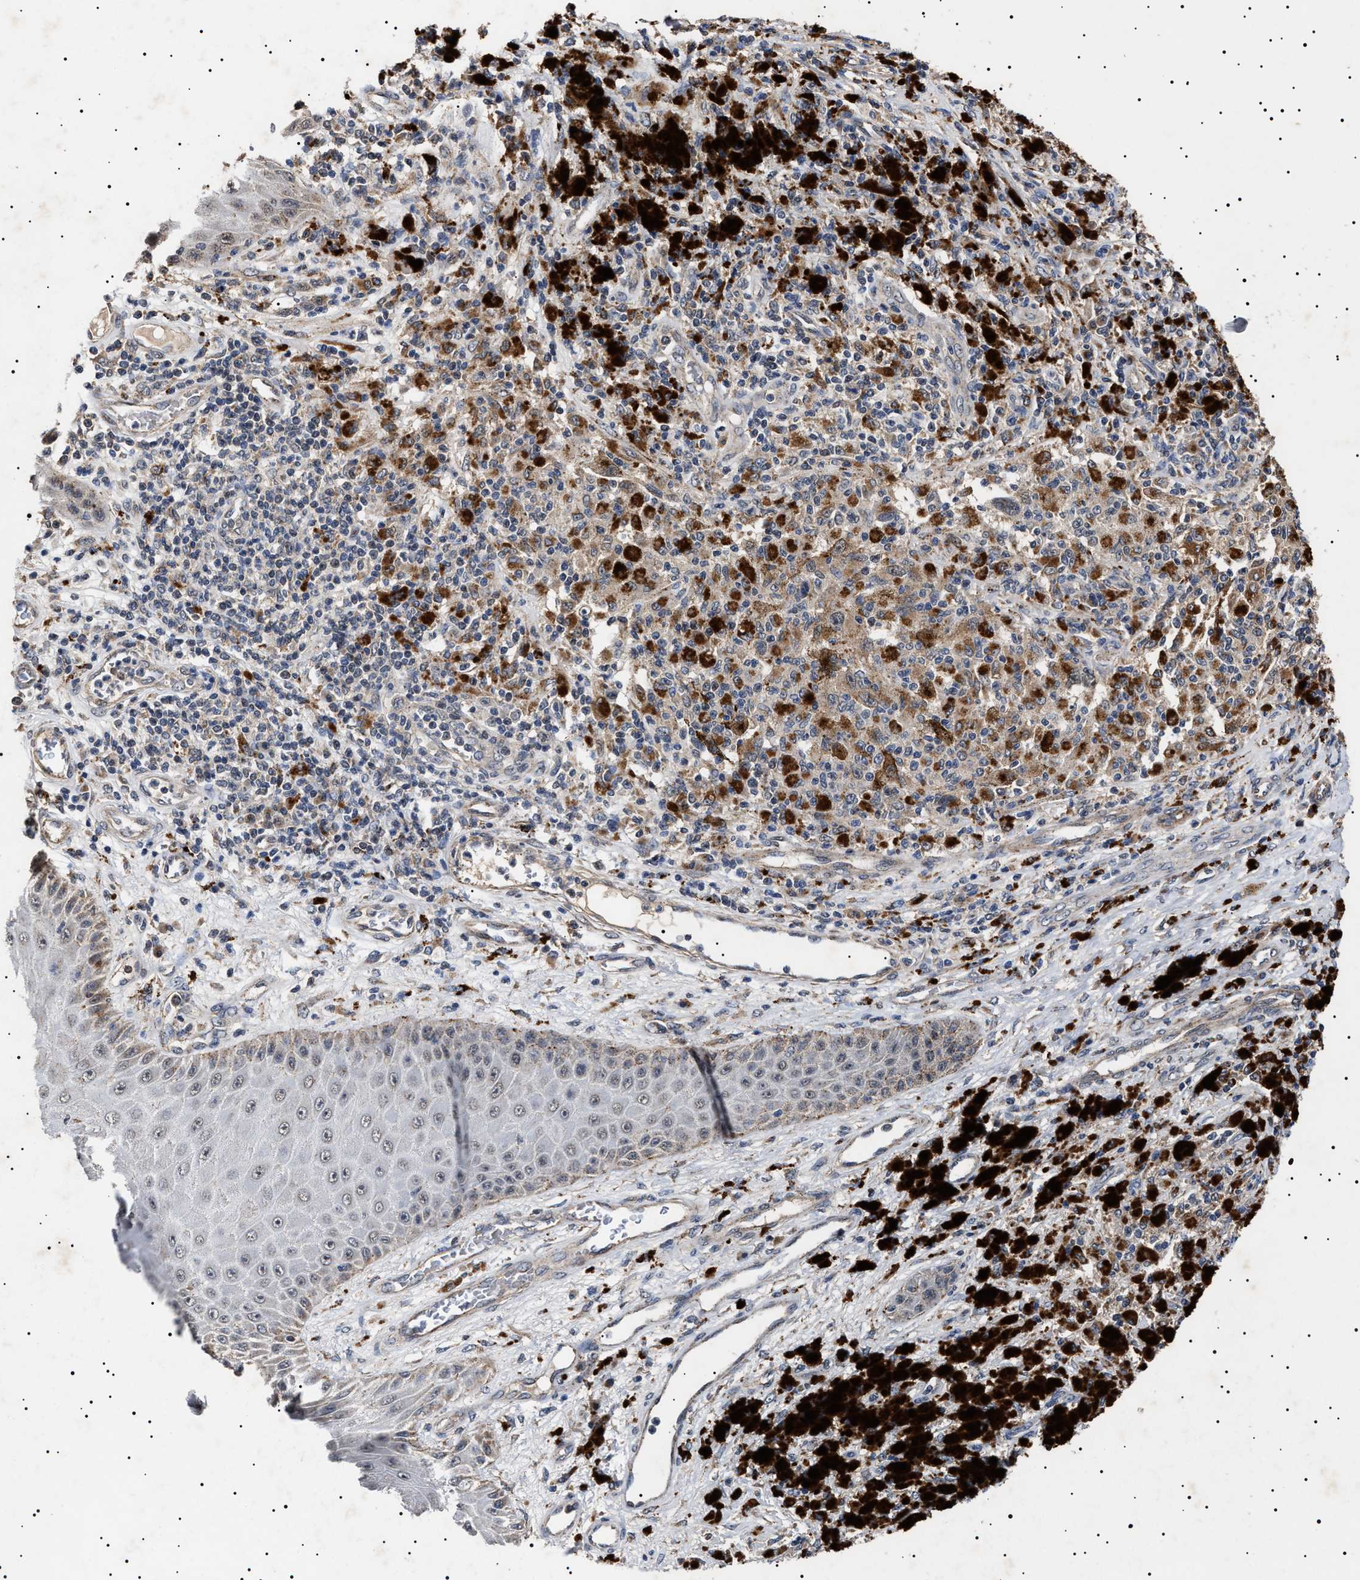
{"staining": {"intensity": "moderate", "quantity": ">75%", "location": "cytoplasmic/membranous"}, "tissue": "melanoma", "cell_type": "Tumor cells", "image_type": "cancer", "snomed": [{"axis": "morphology", "description": "Malignant melanoma, NOS"}, {"axis": "topography", "description": "Skin"}], "caption": "Immunohistochemical staining of melanoma displays moderate cytoplasmic/membranous protein staining in about >75% of tumor cells.", "gene": "RAB34", "patient": {"sex": "female", "age": 73}}